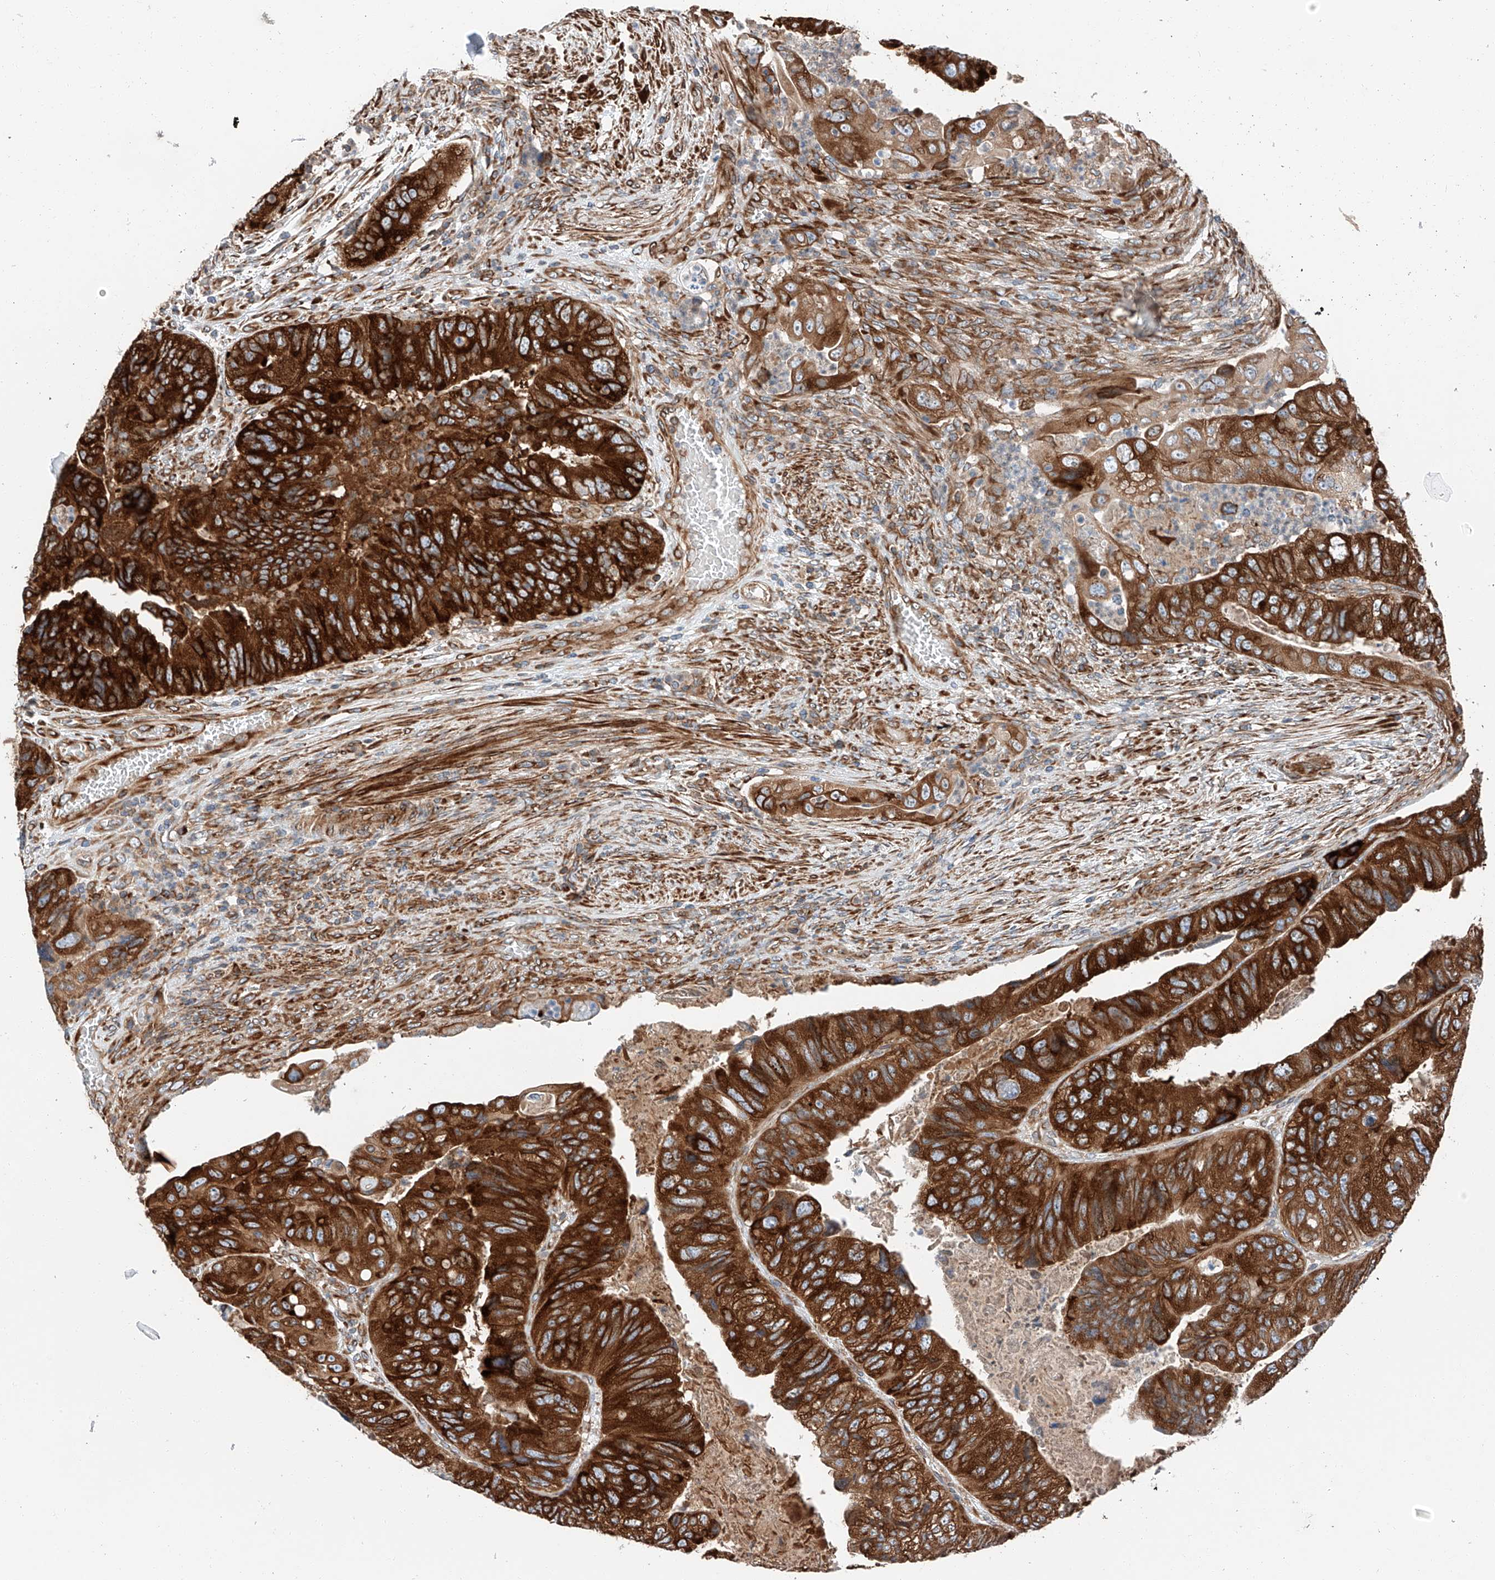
{"staining": {"intensity": "strong", "quantity": ">75%", "location": "cytoplasmic/membranous"}, "tissue": "colorectal cancer", "cell_type": "Tumor cells", "image_type": "cancer", "snomed": [{"axis": "morphology", "description": "Adenocarcinoma, NOS"}, {"axis": "topography", "description": "Rectum"}], "caption": "About >75% of tumor cells in colorectal adenocarcinoma display strong cytoplasmic/membranous protein positivity as visualized by brown immunohistochemical staining.", "gene": "ZC3H15", "patient": {"sex": "male", "age": 63}}